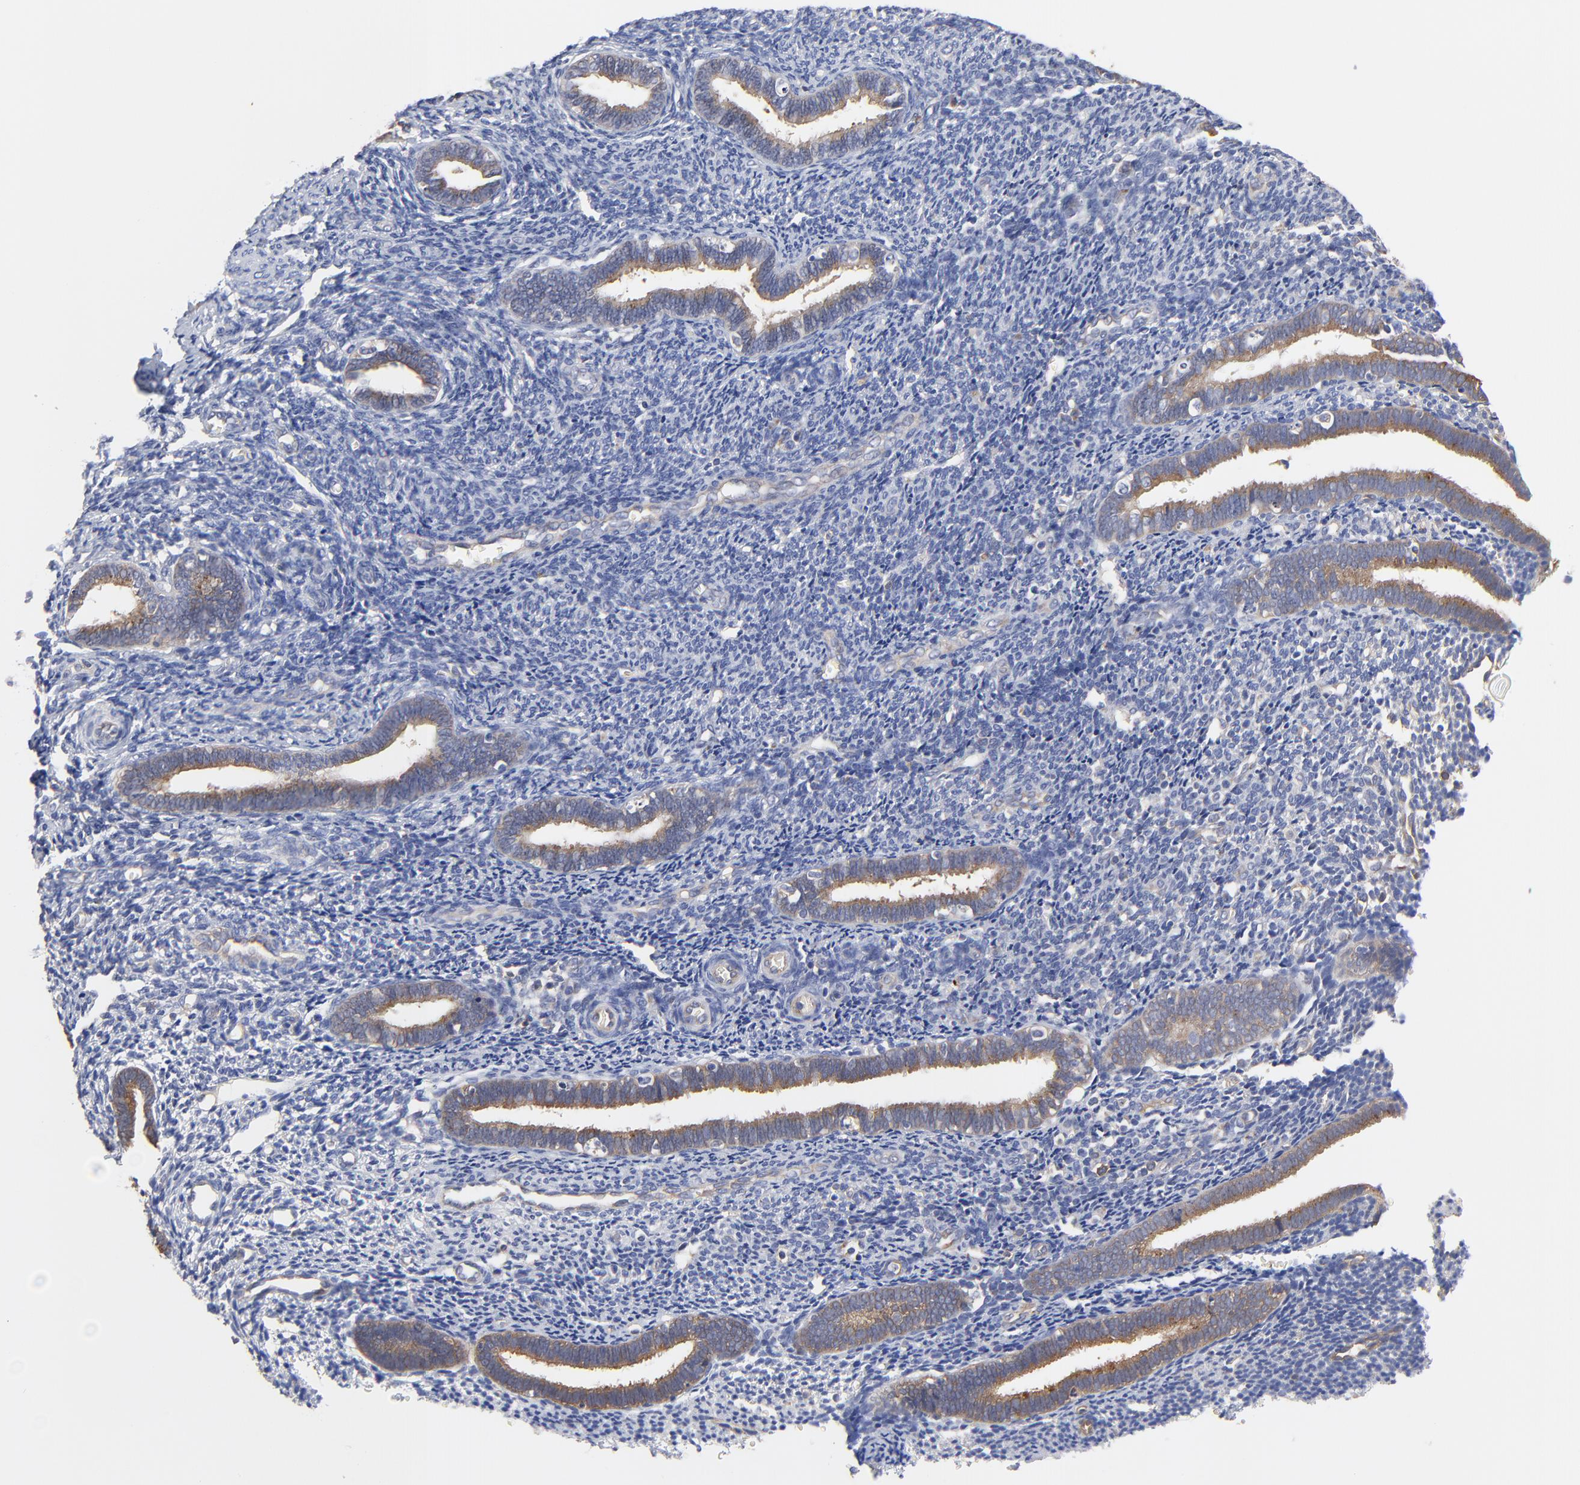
{"staining": {"intensity": "negative", "quantity": "none", "location": "none"}, "tissue": "endometrium", "cell_type": "Cells in endometrial stroma", "image_type": "normal", "snomed": [{"axis": "morphology", "description": "Normal tissue, NOS"}, {"axis": "topography", "description": "Endometrium"}], "caption": "High power microscopy micrograph of an immunohistochemistry (IHC) micrograph of benign endometrium, revealing no significant staining in cells in endometrial stroma.", "gene": "FBXL2", "patient": {"sex": "female", "age": 27}}